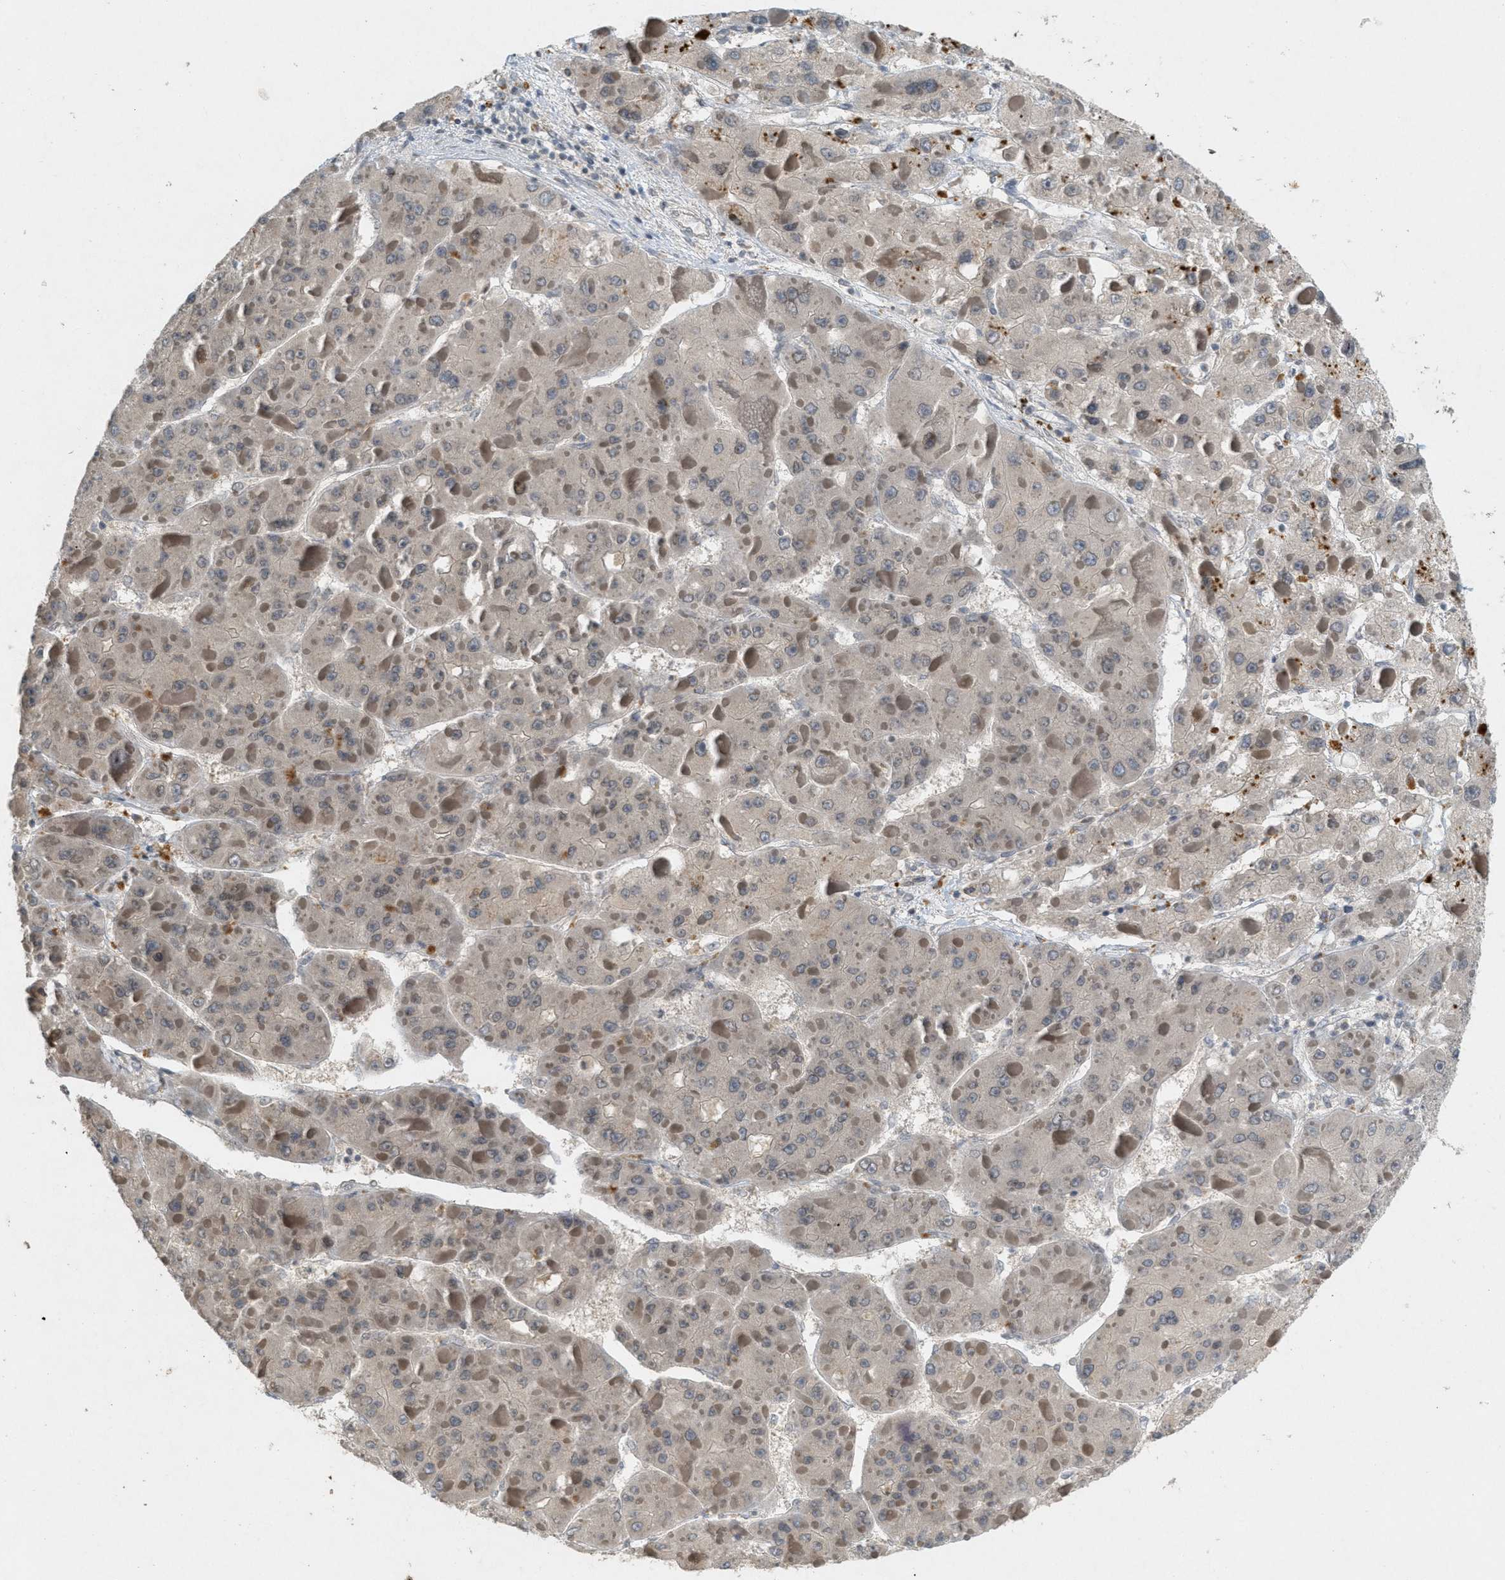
{"staining": {"intensity": "weak", "quantity": ">75%", "location": "cytoplasmic/membranous"}, "tissue": "liver cancer", "cell_type": "Tumor cells", "image_type": "cancer", "snomed": [{"axis": "morphology", "description": "Carcinoma, Hepatocellular, NOS"}, {"axis": "topography", "description": "Liver"}], "caption": "Protein analysis of hepatocellular carcinoma (liver) tissue demonstrates weak cytoplasmic/membranous staining in approximately >75% of tumor cells.", "gene": "ABHD6", "patient": {"sex": "female", "age": 73}}